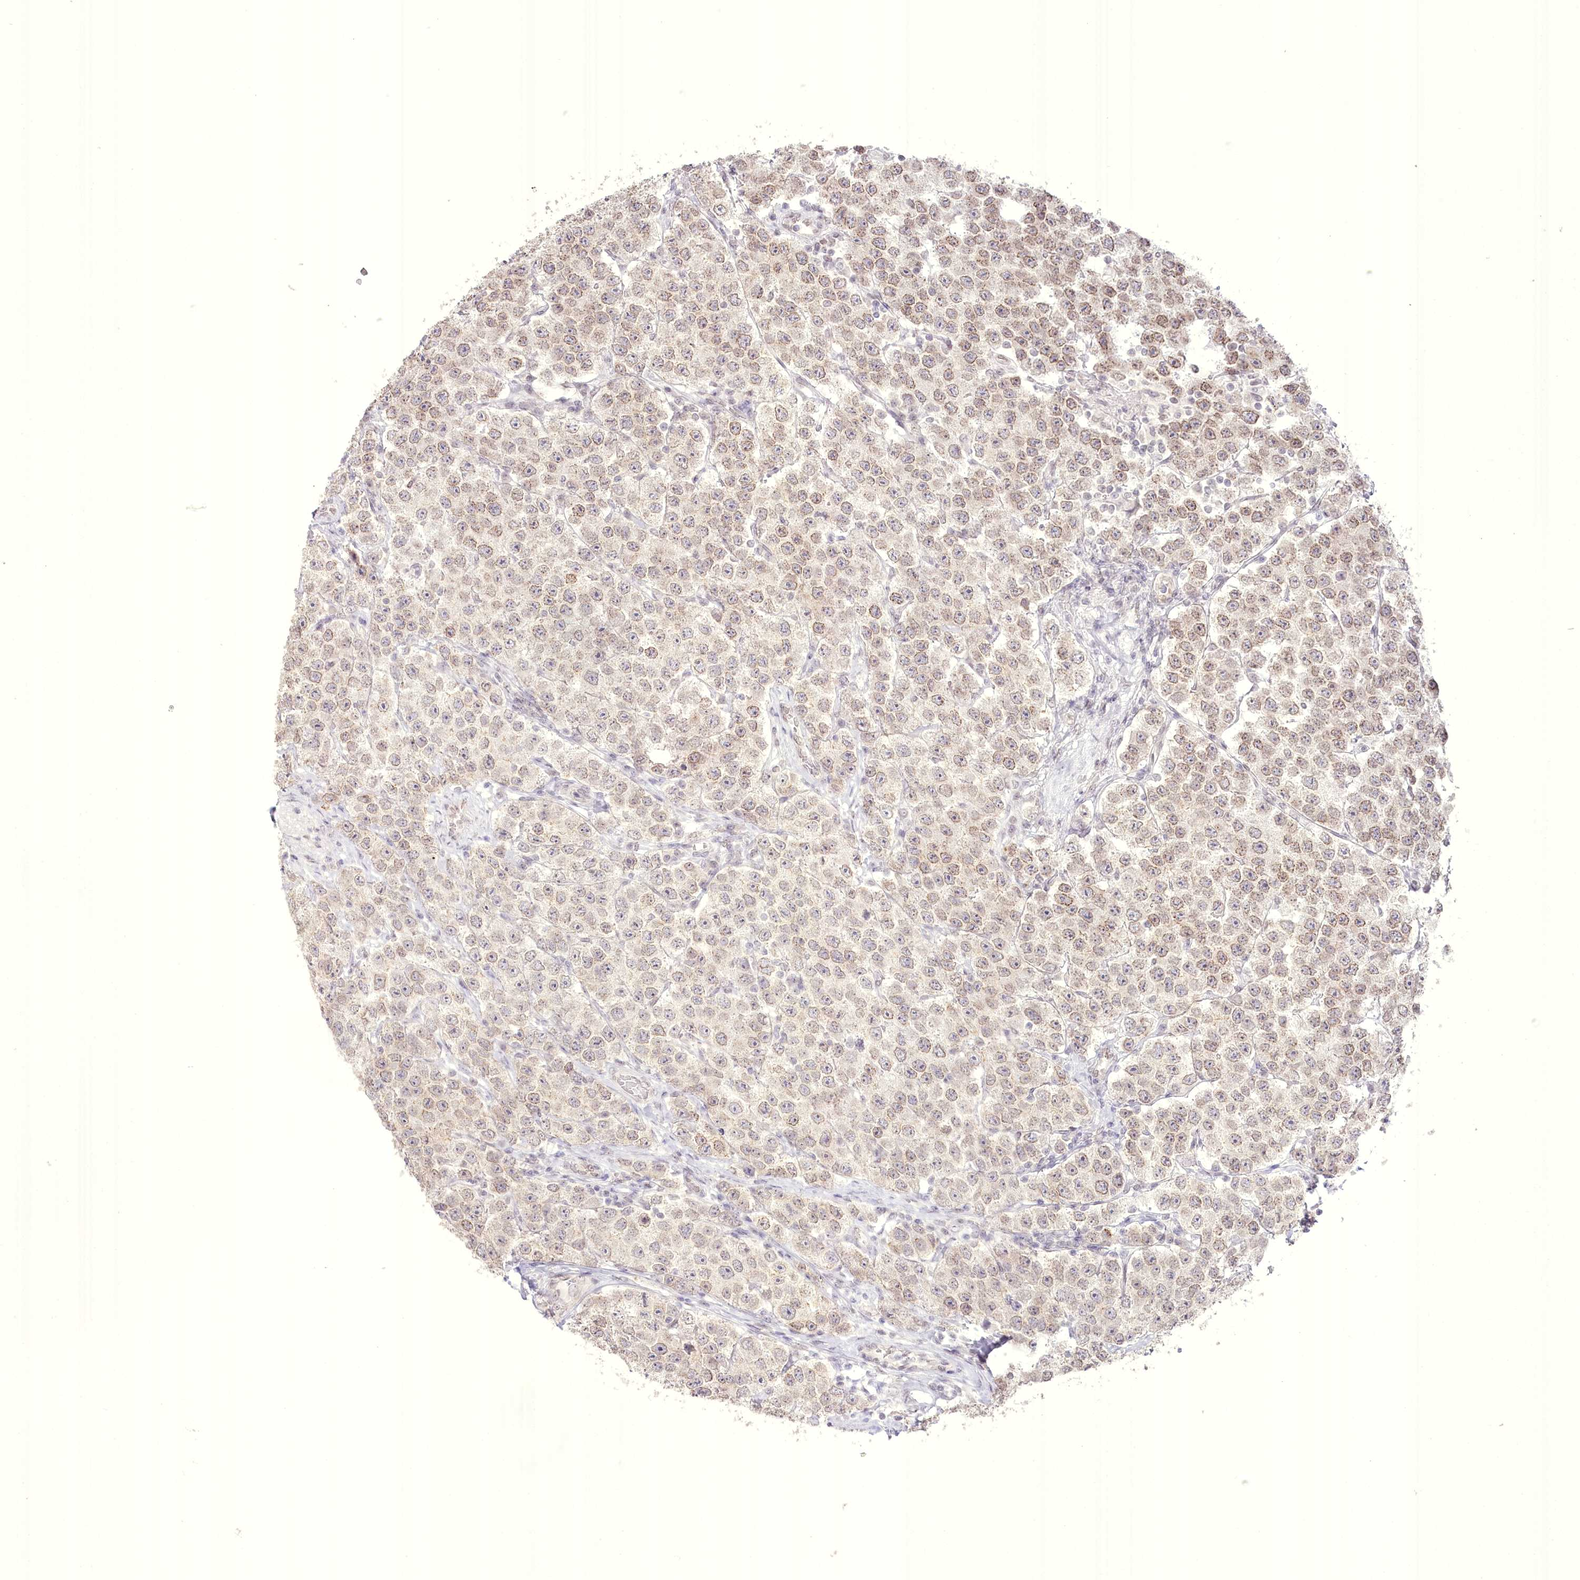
{"staining": {"intensity": "weak", "quantity": "25%-75%", "location": "cytoplasmic/membranous"}, "tissue": "testis cancer", "cell_type": "Tumor cells", "image_type": "cancer", "snomed": [{"axis": "morphology", "description": "Seminoma, NOS"}, {"axis": "topography", "description": "Testis"}], "caption": "Testis seminoma tissue reveals weak cytoplasmic/membranous staining in approximately 25%-75% of tumor cells, visualized by immunohistochemistry.", "gene": "SLC39A10", "patient": {"sex": "male", "age": 28}}